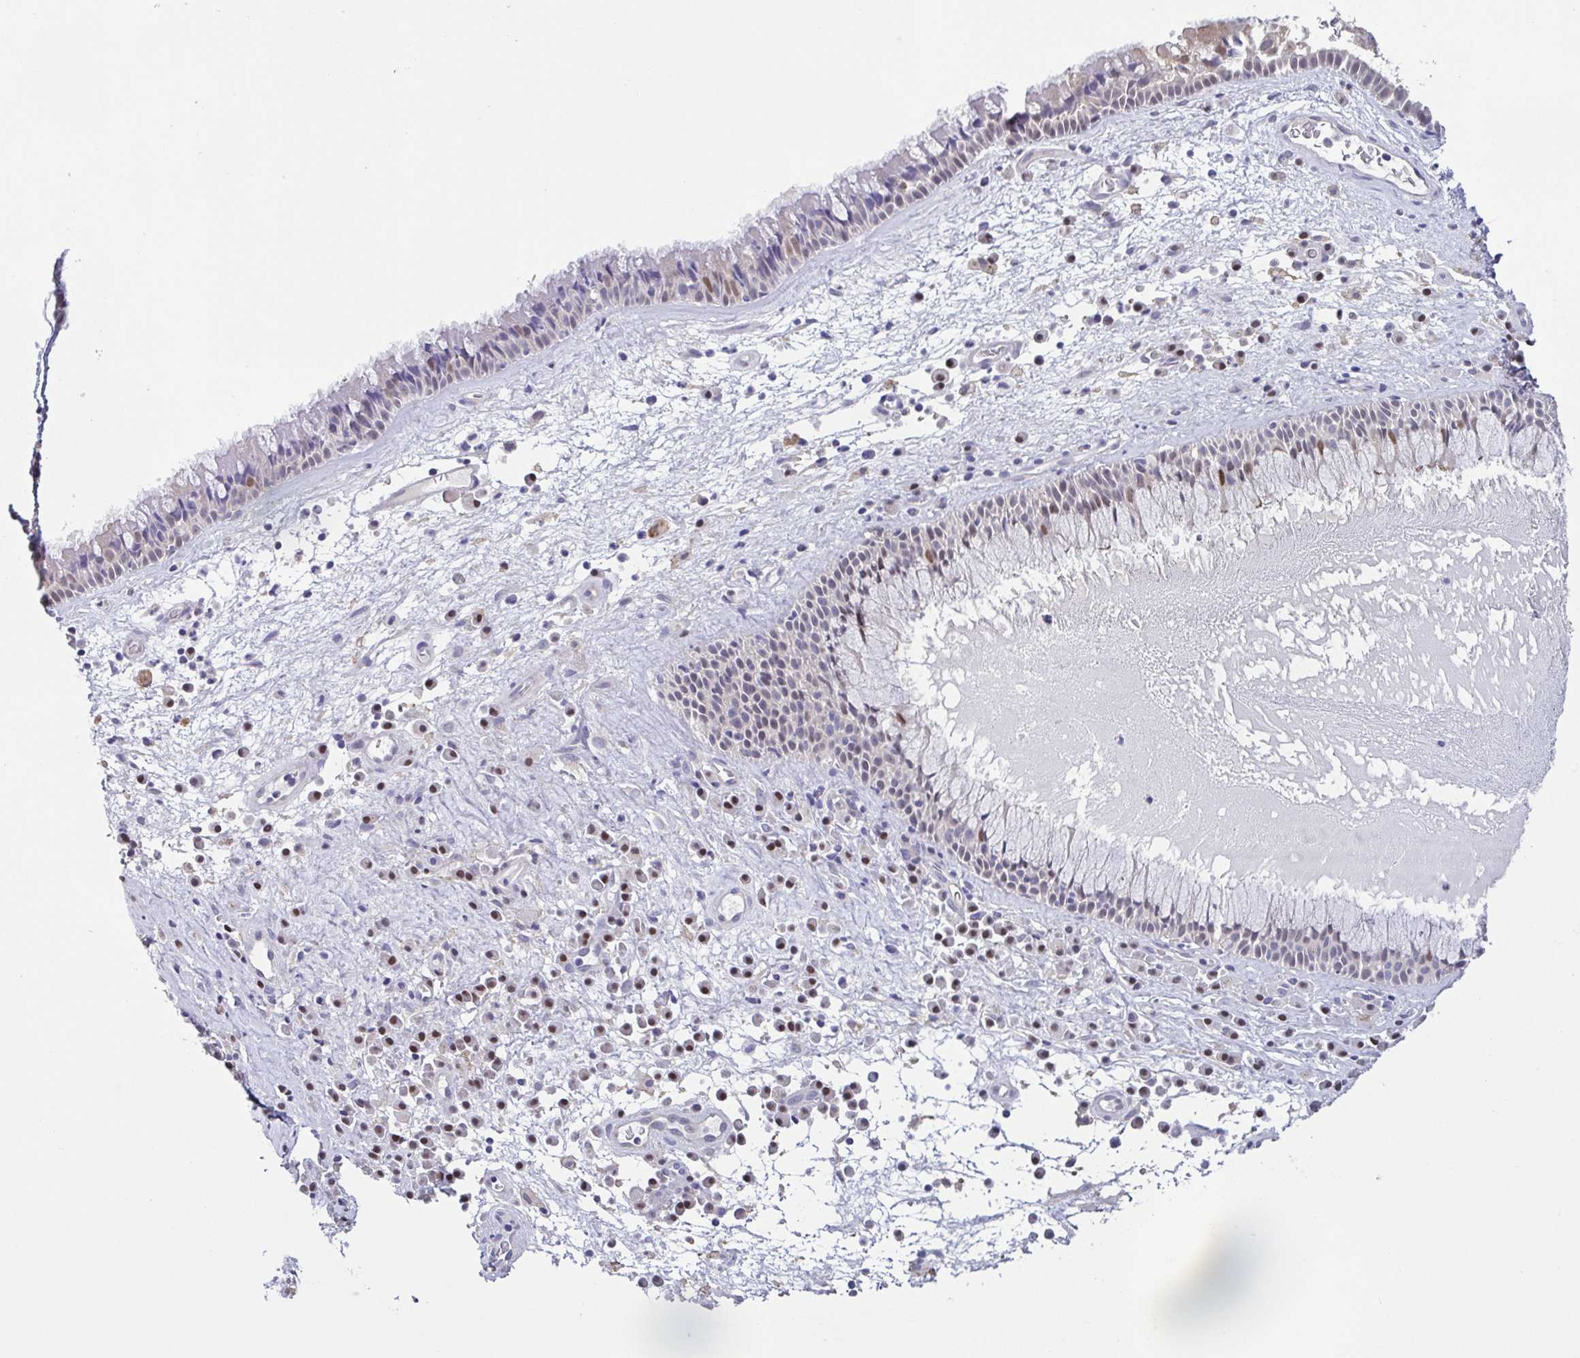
{"staining": {"intensity": "negative", "quantity": "none", "location": "none"}, "tissue": "nasopharynx", "cell_type": "Respiratory epithelial cells", "image_type": "normal", "snomed": [{"axis": "morphology", "description": "Normal tissue, NOS"}, {"axis": "topography", "description": "Nasopharynx"}], "caption": "Immunohistochemical staining of benign human nasopharynx reveals no significant staining in respiratory epithelial cells. (DAB IHC visualized using brightfield microscopy, high magnification).", "gene": "UBE2Q1", "patient": {"sex": "male", "age": 67}}